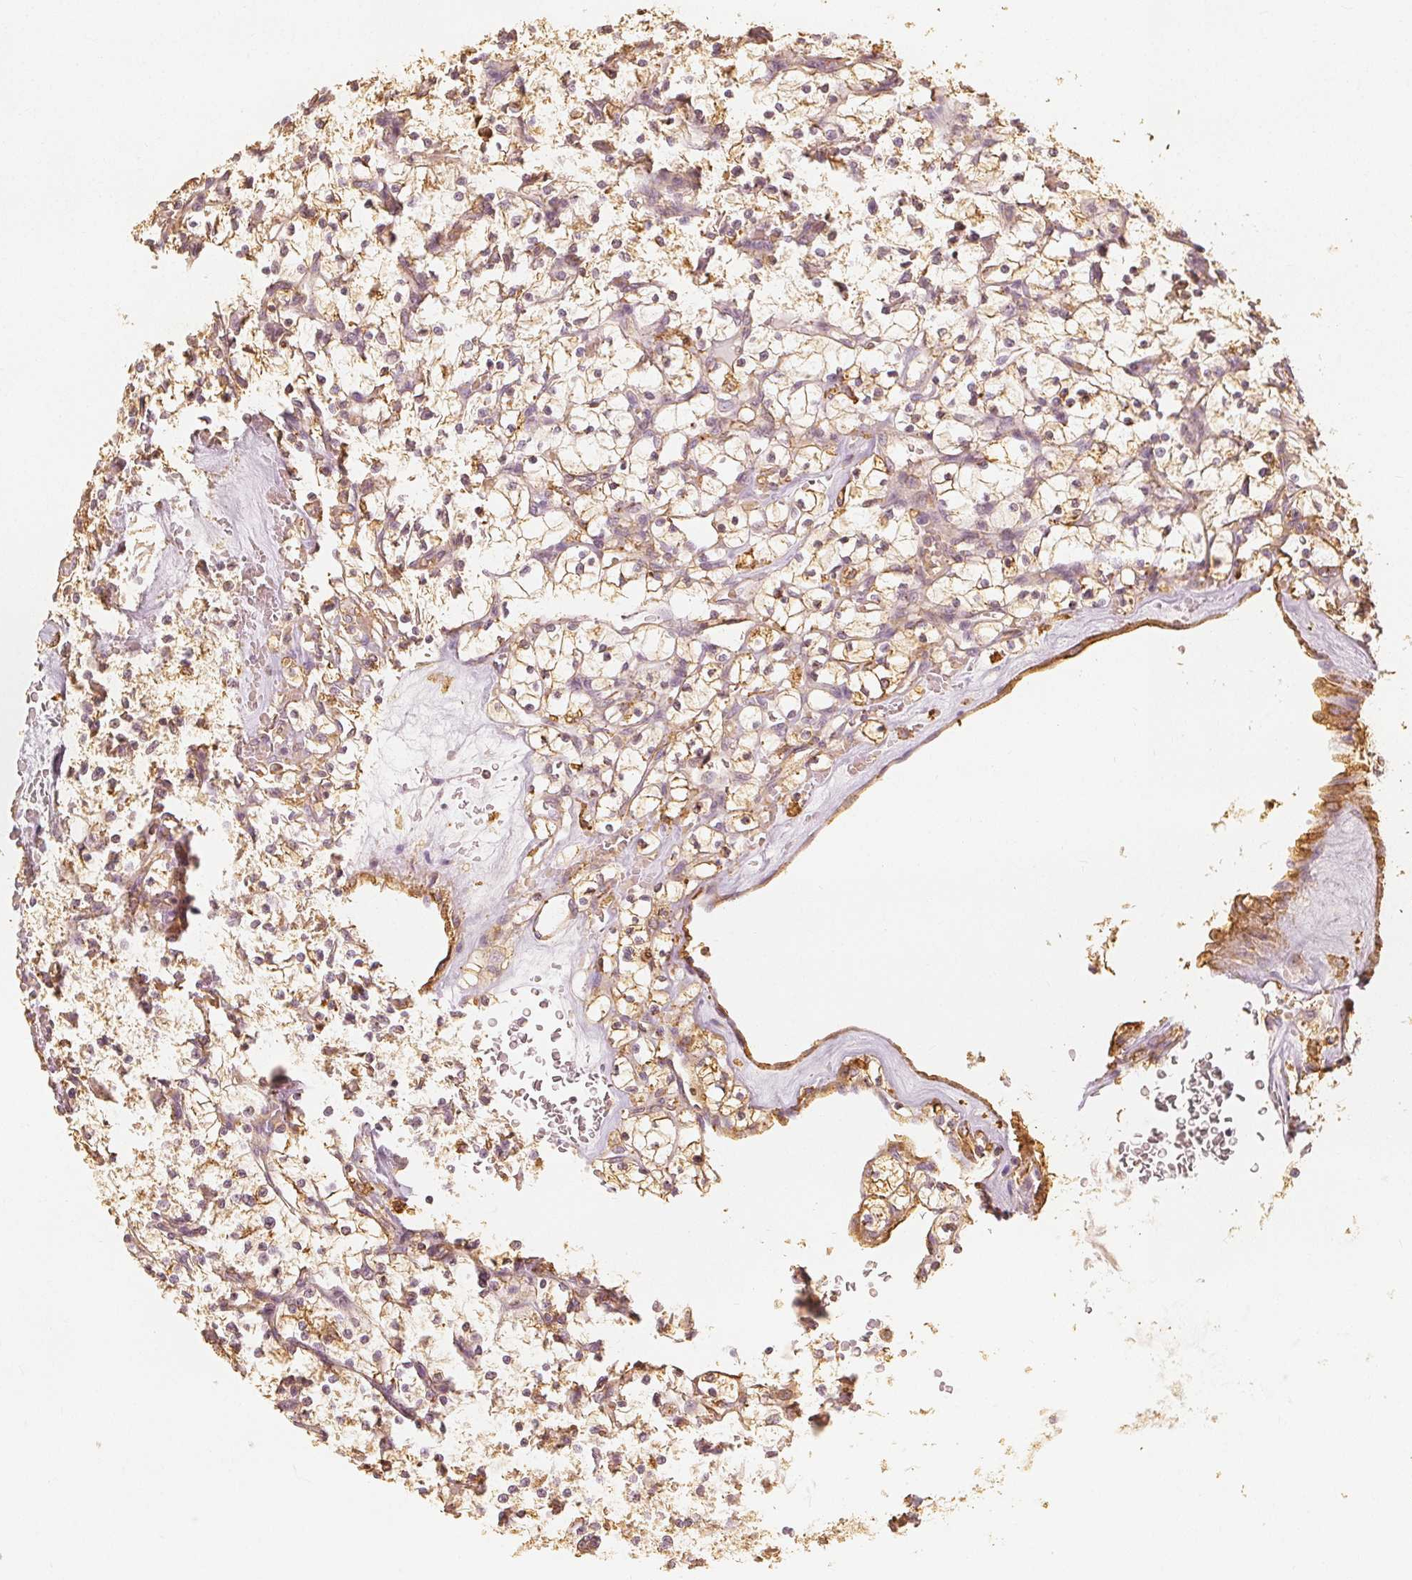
{"staining": {"intensity": "weak", "quantity": ">75%", "location": "cytoplasmic/membranous"}, "tissue": "renal cancer", "cell_type": "Tumor cells", "image_type": "cancer", "snomed": [{"axis": "morphology", "description": "Adenocarcinoma, NOS"}, {"axis": "topography", "description": "Kidney"}], "caption": "This is an image of immunohistochemistry staining of renal cancer (adenocarcinoma), which shows weak positivity in the cytoplasmic/membranous of tumor cells.", "gene": "ARHGAP26", "patient": {"sex": "female", "age": 64}}